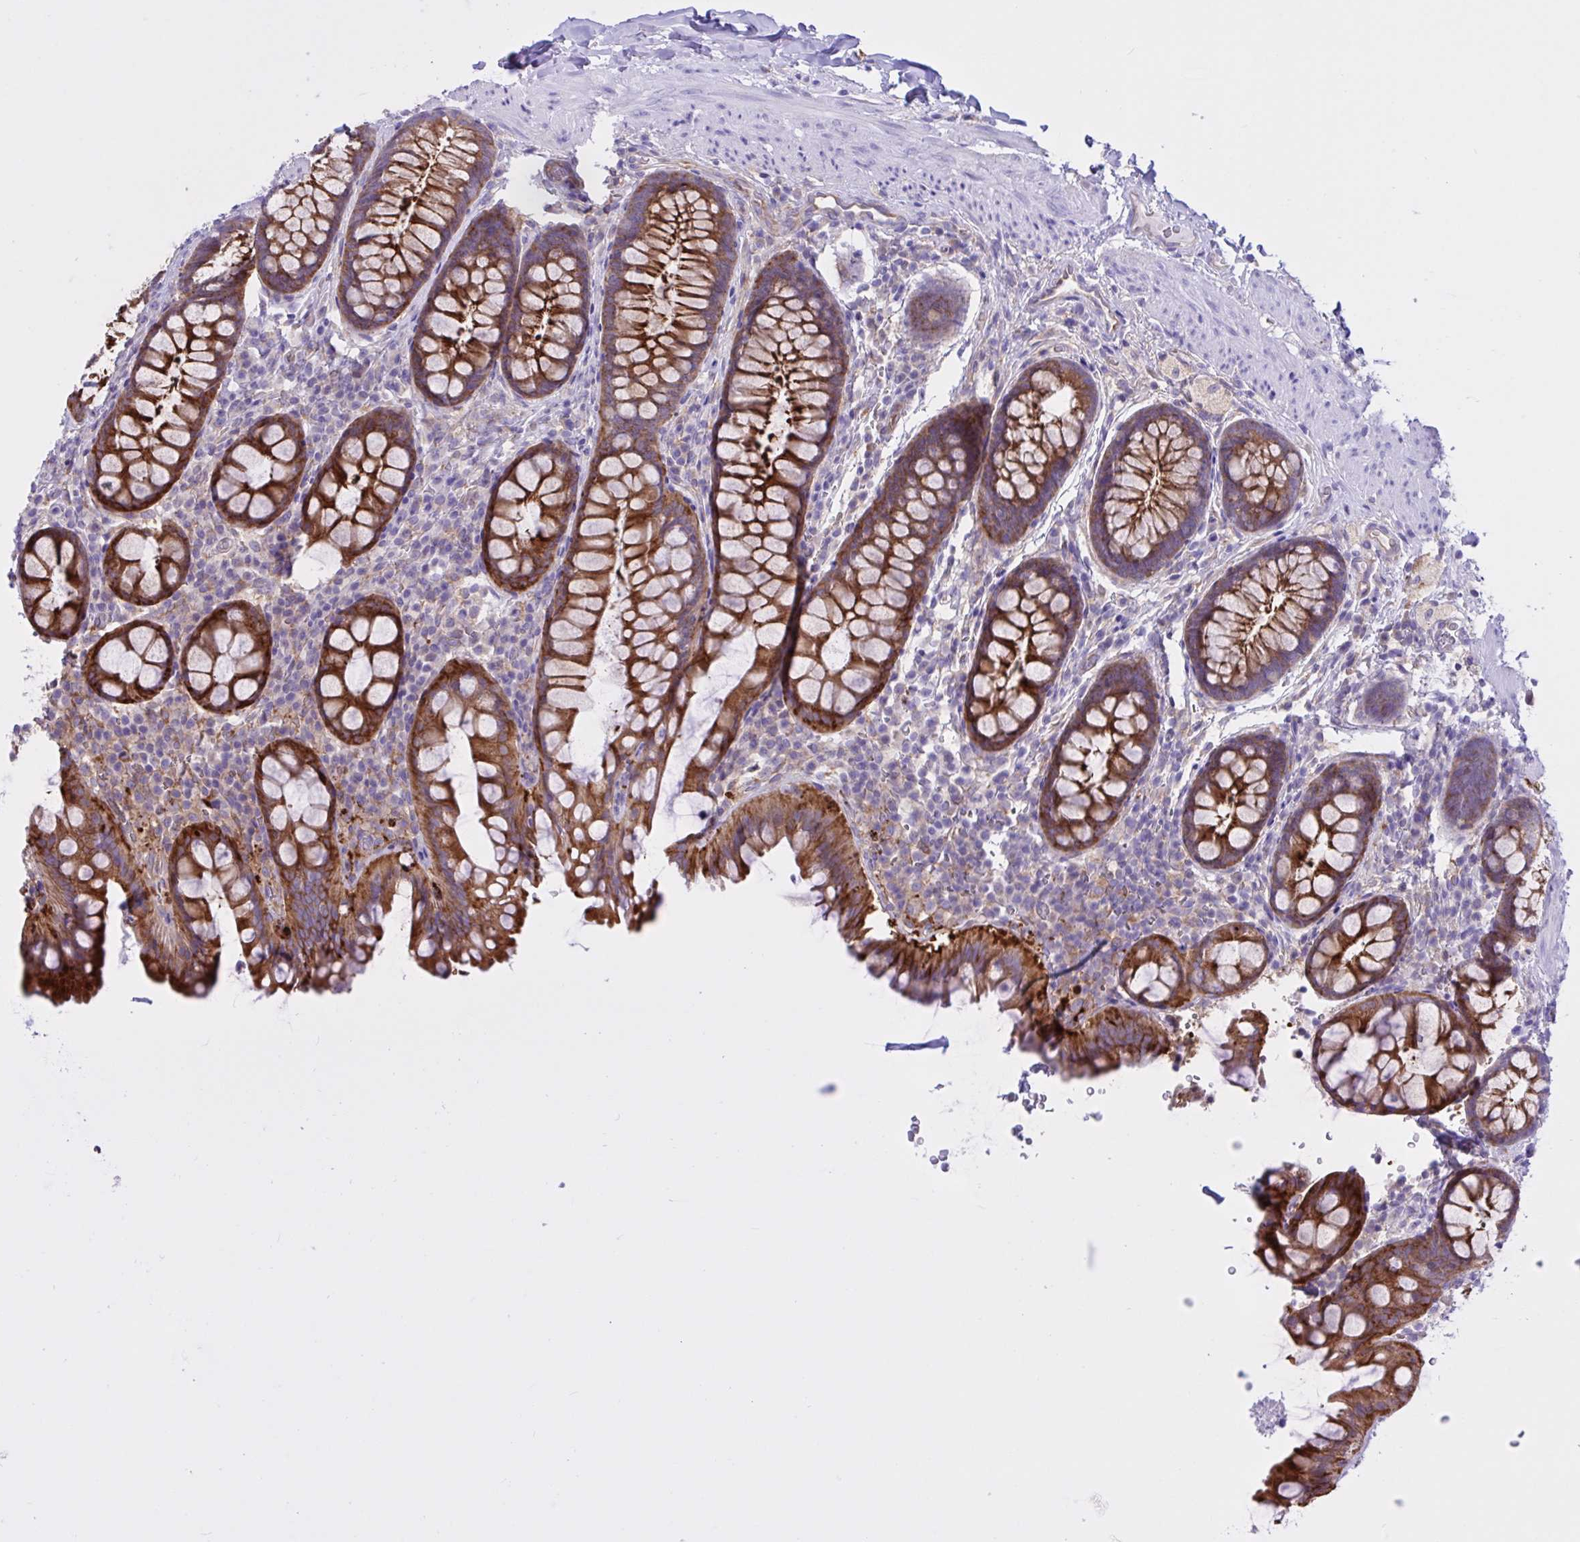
{"staining": {"intensity": "strong", "quantity": ">75%", "location": "cytoplasmic/membranous"}, "tissue": "rectum", "cell_type": "Glandular cells", "image_type": "normal", "snomed": [{"axis": "morphology", "description": "Normal tissue, NOS"}, {"axis": "topography", "description": "Rectum"}, {"axis": "topography", "description": "Peripheral nerve tissue"}], "caption": "Brown immunohistochemical staining in benign rectum shows strong cytoplasmic/membranous staining in approximately >75% of glandular cells.", "gene": "OR51M1", "patient": {"sex": "female", "age": 69}}